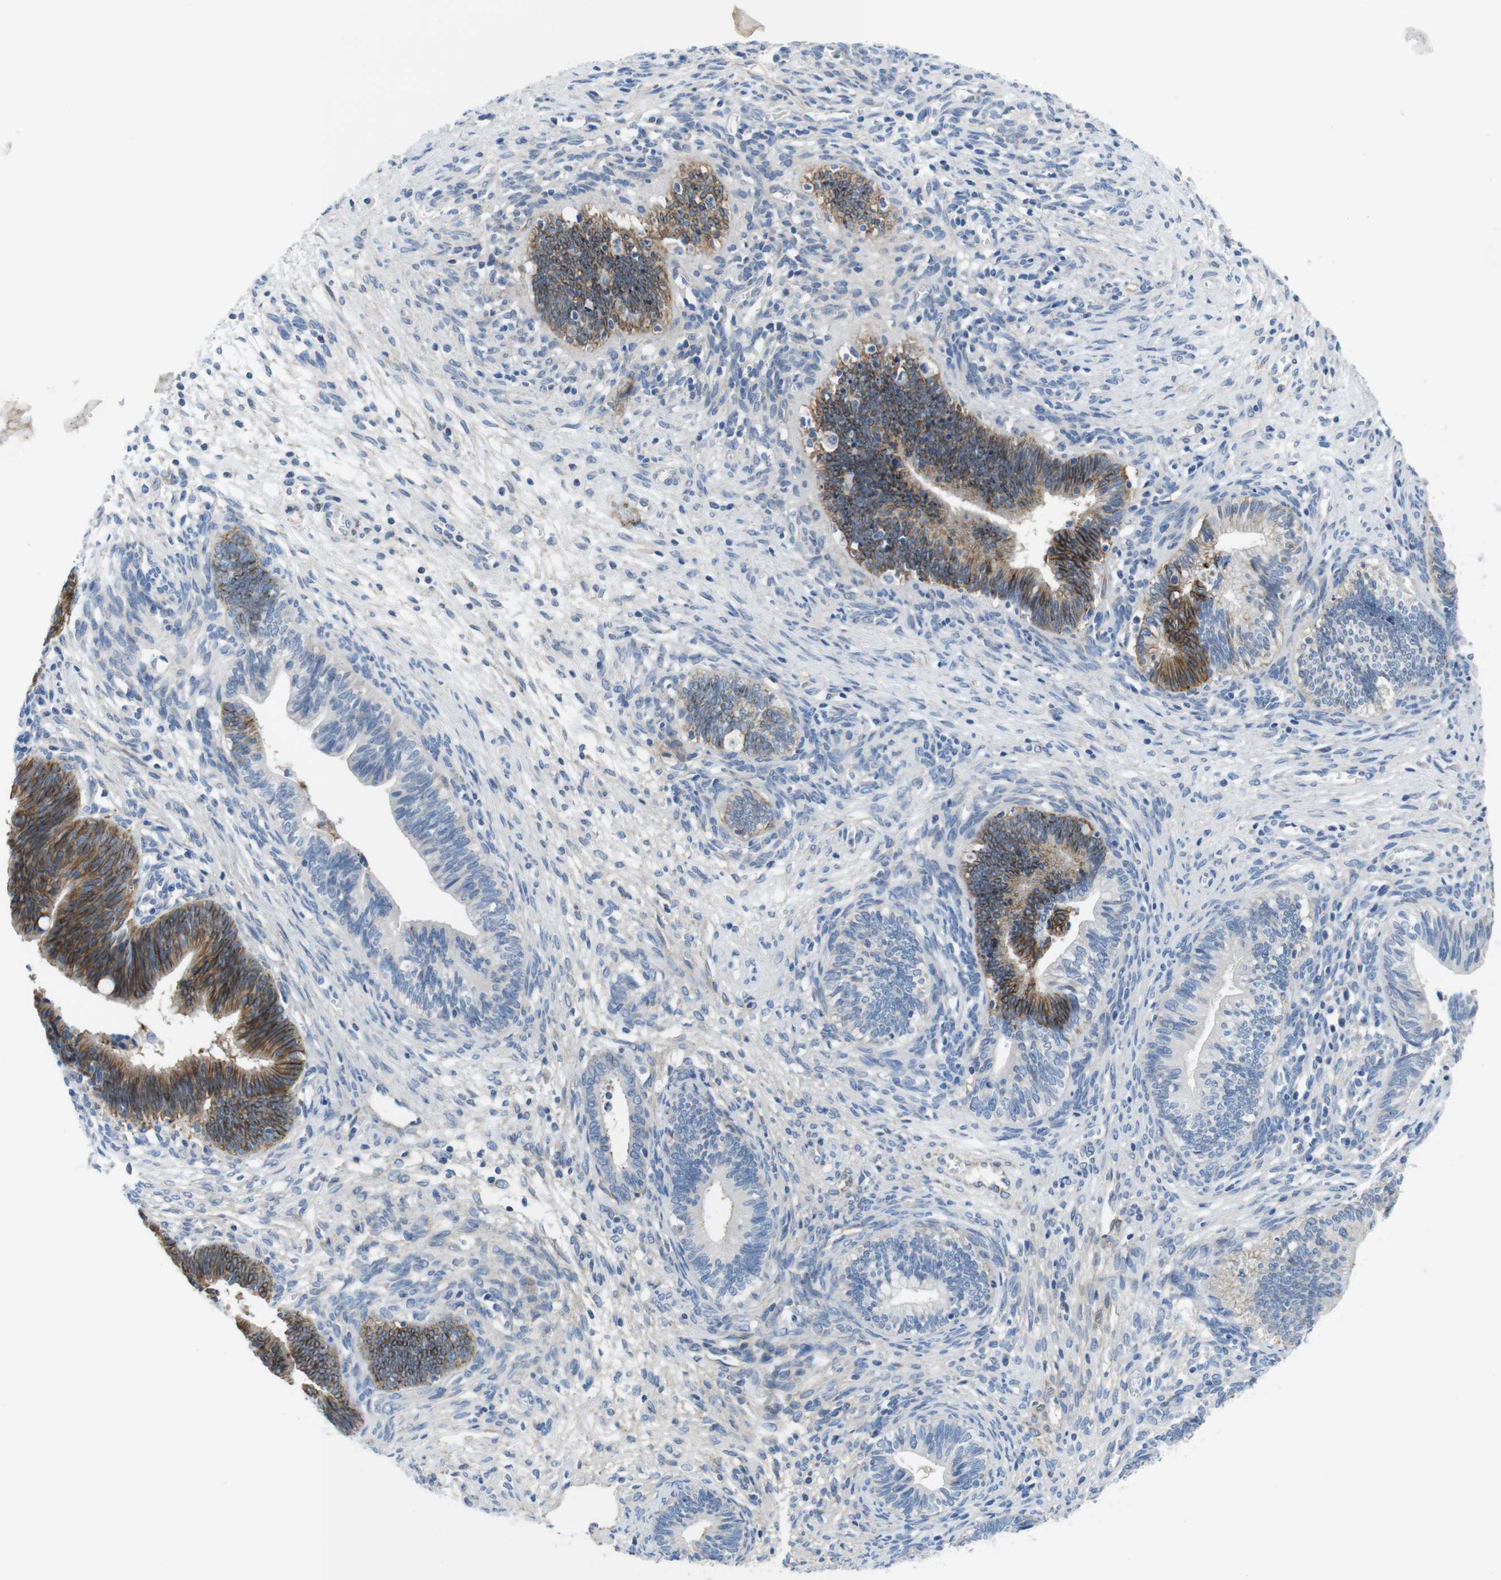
{"staining": {"intensity": "moderate", "quantity": "25%-75%", "location": "cytoplasmic/membranous"}, "tissue": "cervical cancer", "cell_type": "Tumor cells", "image_type": "cancer", "snomed": [{"axis": "morphology", "description": "Adenocarcinoma, NOS"}, {"axis": "topography", "description": "Cervix"}], "caption": "DAB immunohistochemical staining of human cervical cancer (adenocarcinoma) shows moderate cytoplasmic/membranous protein positivity in about 25%-75% of tumor cells.", "gene": "CDH8", "patient": {"sex": "female", "age": 44}}